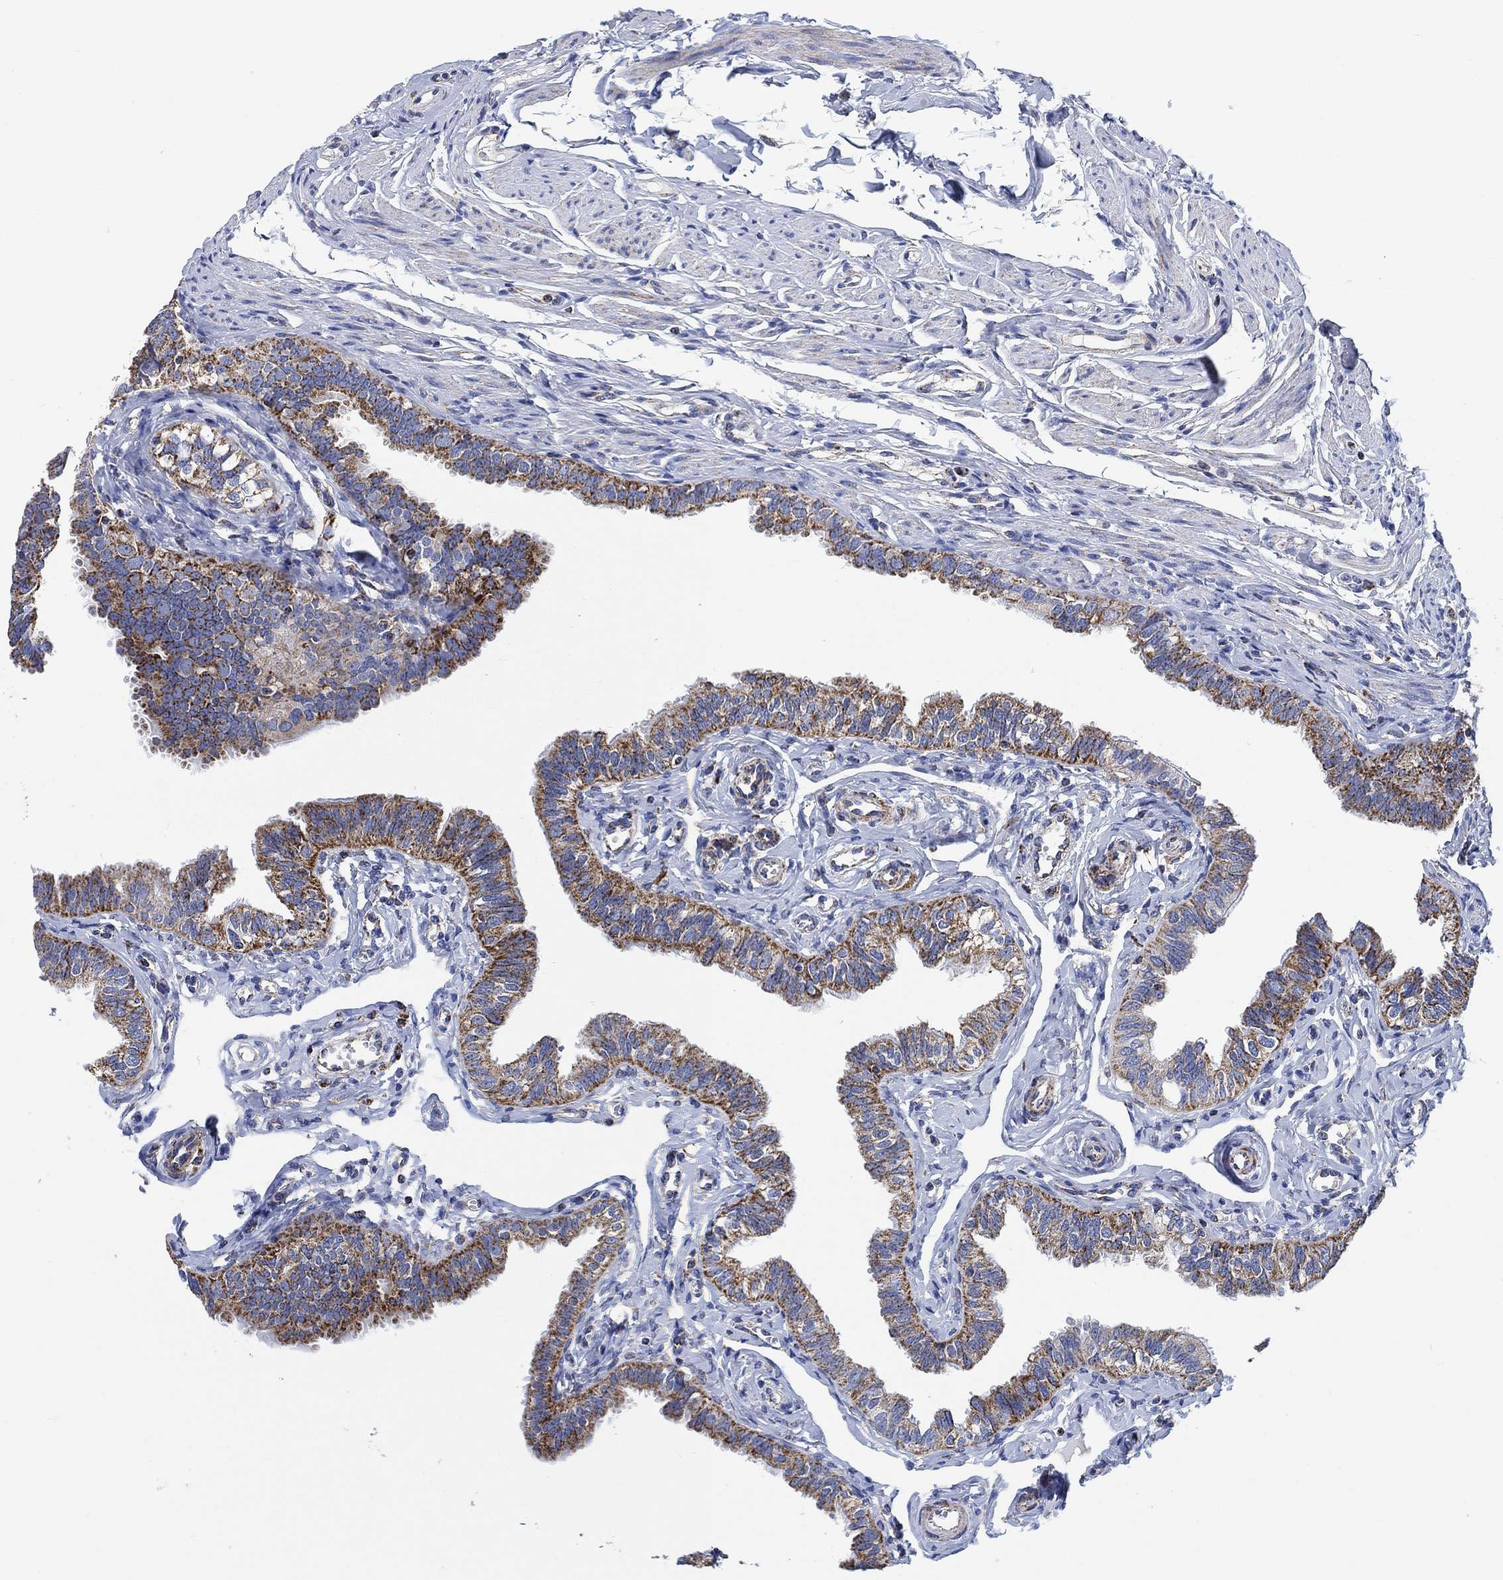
{"staining": {"intensity": "strong", "quantity": "25%-75%", "location": "cytoplasmic/membranous"}, "tissue": "fallopian tube", "cell_type": "Glandular cells", "image_type": "normal", "snomed": [{"axis": "morphology", "description": "Normal tissue, NOS"}, {"axis": "topography", "description": "Fallopian tube"}], "caption": "This is an image of immunohistochemistry (IHC) staining of benign fallopian tube, which shows strong staining in the cytoplasmic/membranous of glandular cells.", "gene": "NDUFS3", "patient": {"sex": "female", "age": 54}}